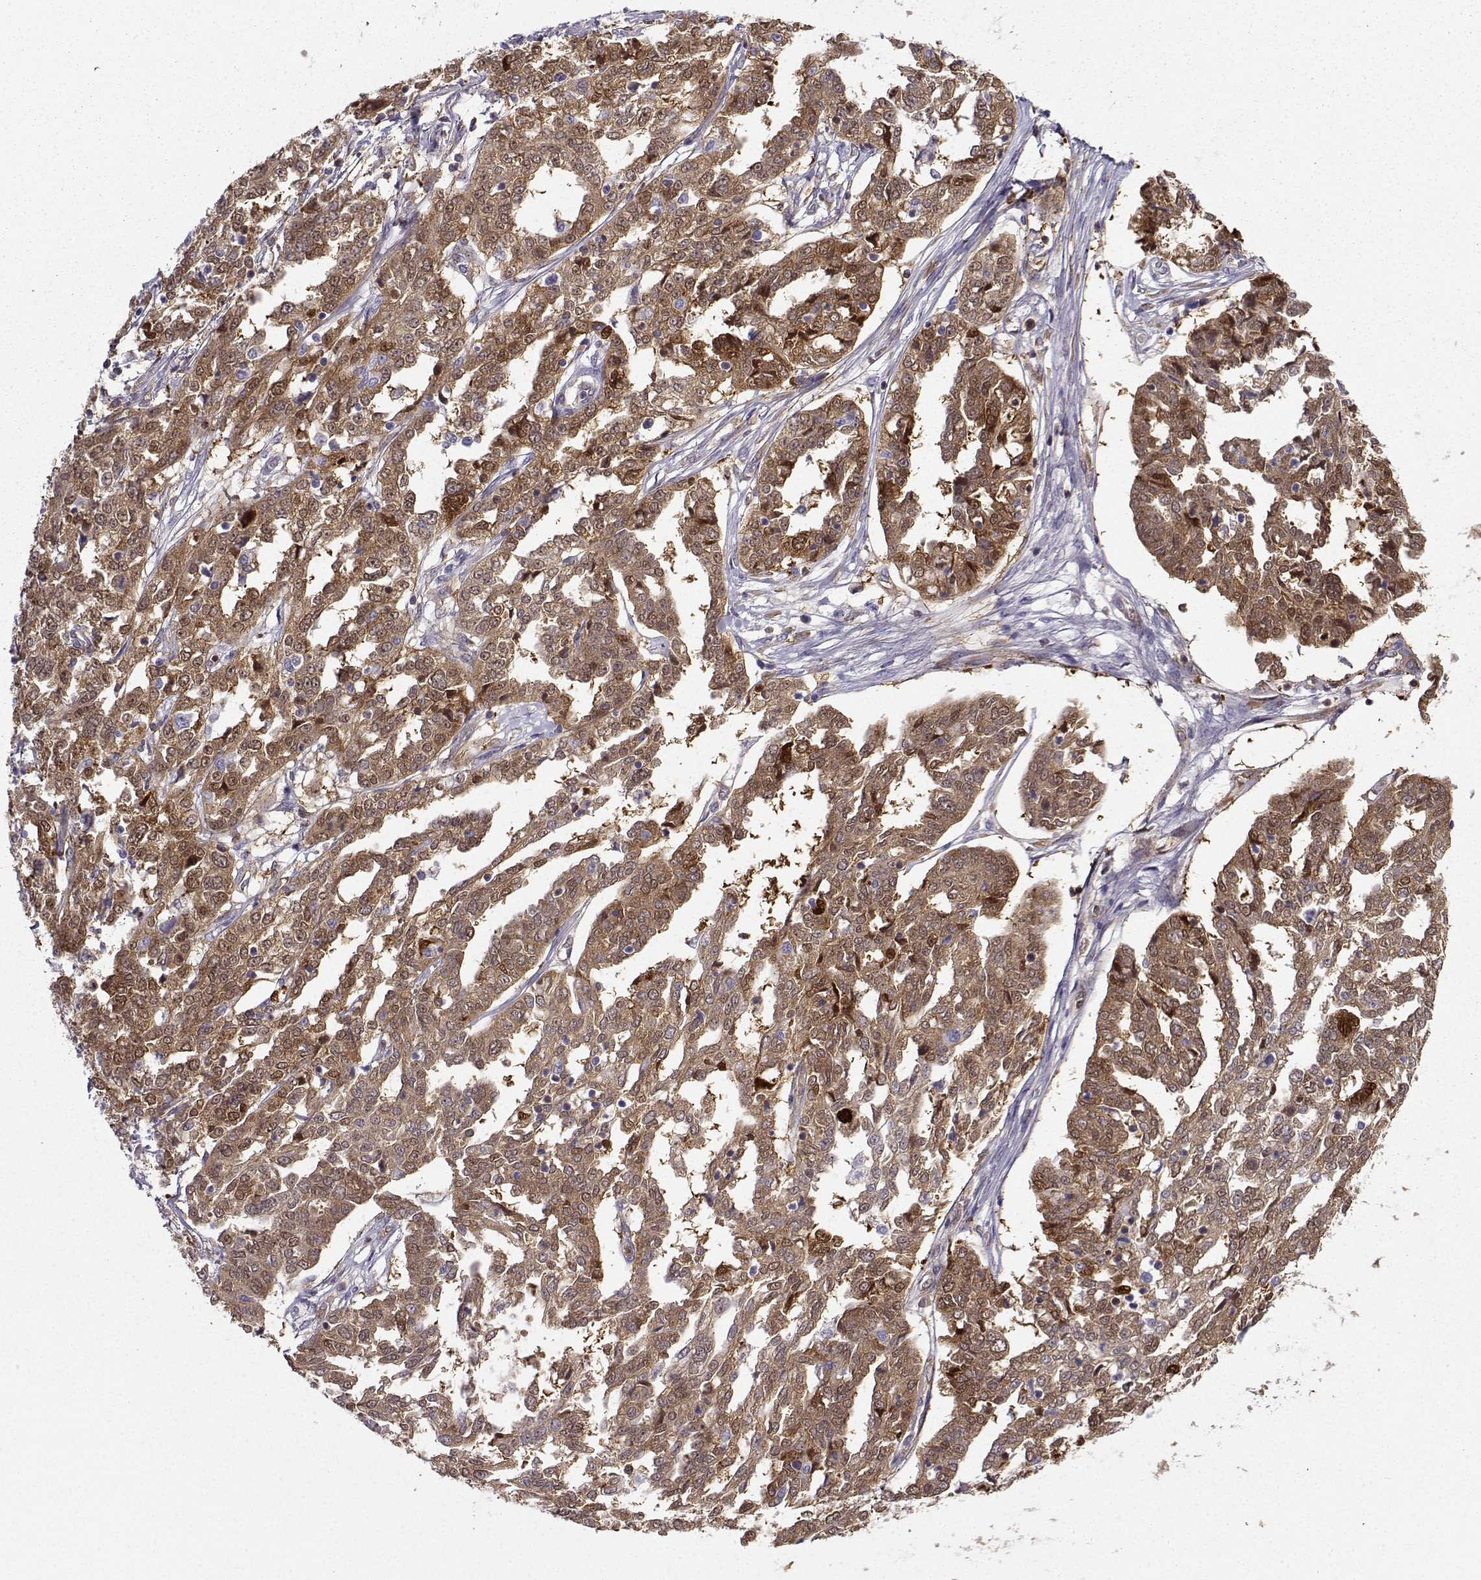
{"staining": {"intensity": "moderate", "quantity": ">75%", "location": "cytoplasmic/membranous"}, "tissue": "ovarian cancer", "cell_type": "Tumor cells", "image_type": "cancer", "snomed": [{"axis": "morphology", "description": "Cystadenocarcinoma, serous, NOS"}, {"axis": "topography", "description": "Ovary"}], "caption": "Brown immunohistochemical staining in human serous cystadenocarcinoma (ovarian) reveals moderate cytoplasmic/membranous expression in approximately >75% of tumor cells.", "gene": "NQO1", "patient": {"sex": "female", "age": 67}}